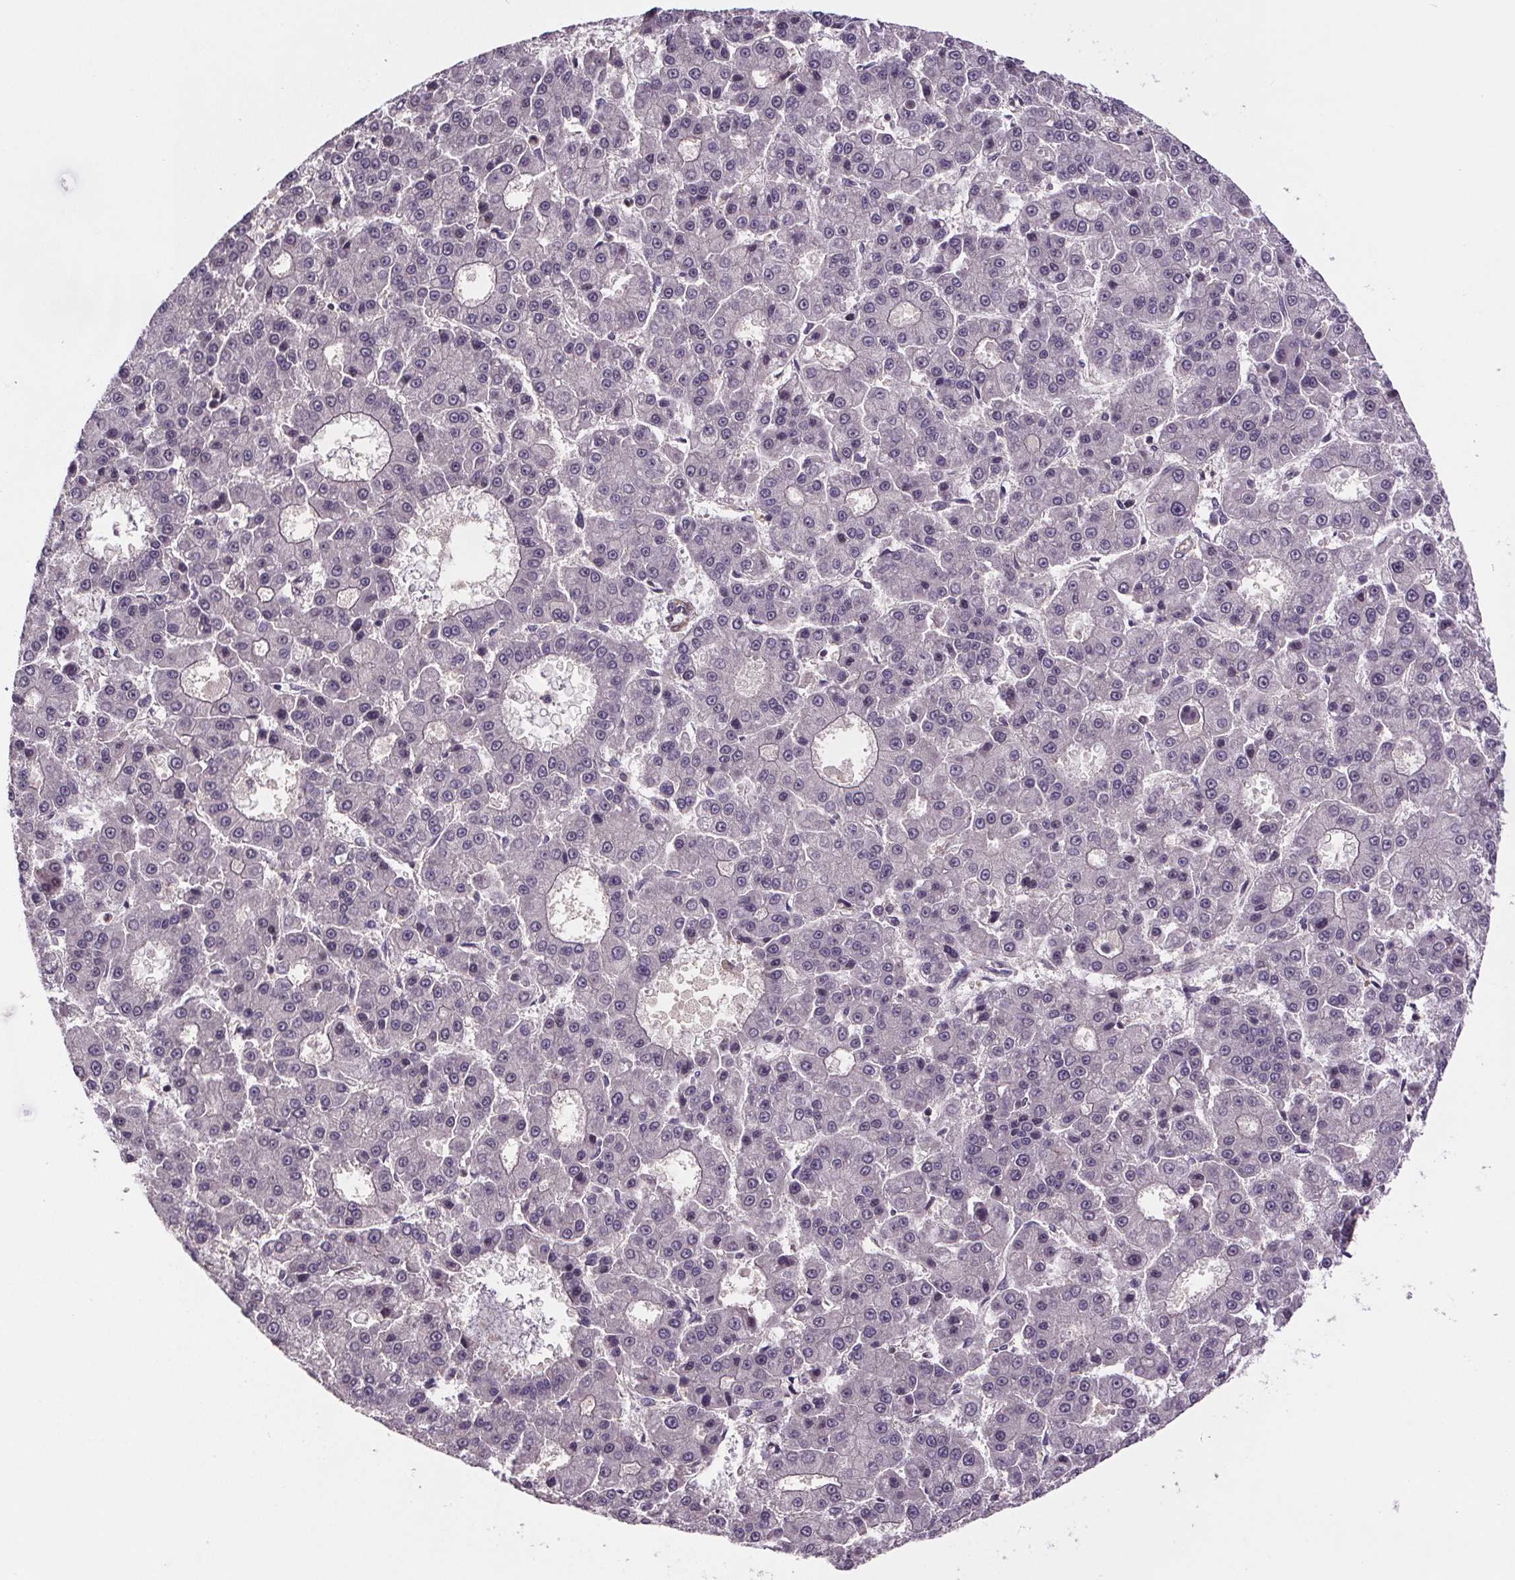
{"staining": {"intensity": "negative", "quantity": "none", "location": "none"}, "tissue": "liver cancer", "cell_type": "Tumor cells", "image_type": "cancer", "snomed": [{"axis": "morphology", "description": "Carcinoma, Hepatocellular, NOS"}, {"axis": "topography", "description": "Liver"}], "caption": "DAB immunohistochemical staining of human liver hepatocellular carcinoma reveals no significant expression in tumor cells.", "gene": "CLN3", "patient": {"sex": "male", "age": 70}}